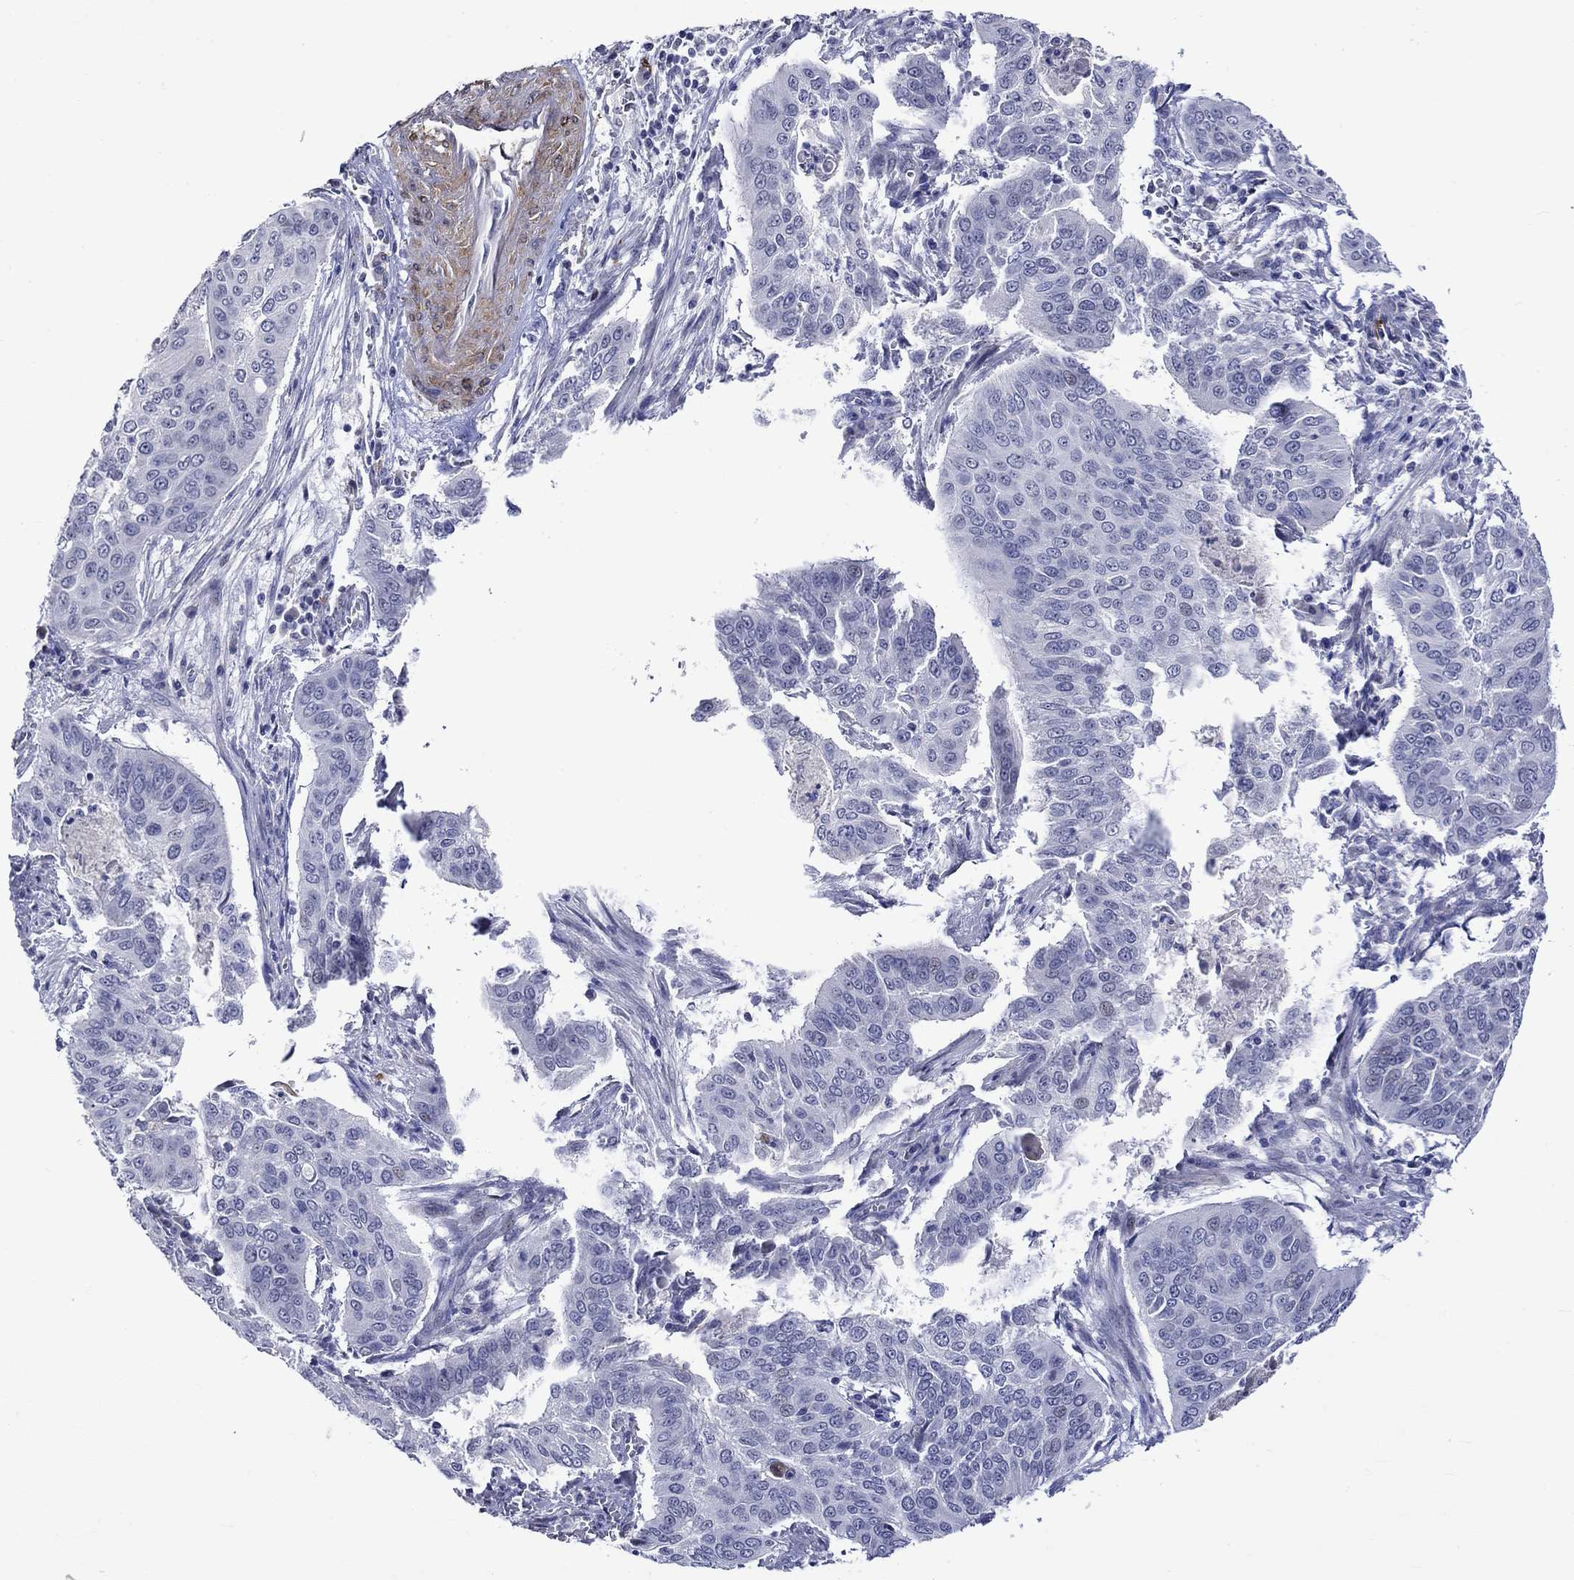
{"staining": {"intensity": "negative", "quantity": "none", "location": "none"}, "tissue": "cervical cancer", "cell_type": "Tumor cells", "image_type": "cancer", "snomed": [{"axis": "morphology", "description": "Squamous cell carcinoma, NOS"}, {"axis": "topography", "description": "Cervix"}], "caption": "Tumor cells are negative for brown protein staining in cervical squamous cell carcinoma.", "gene": "CRYAB", "patient": {"sex": "female", "age": 39}}